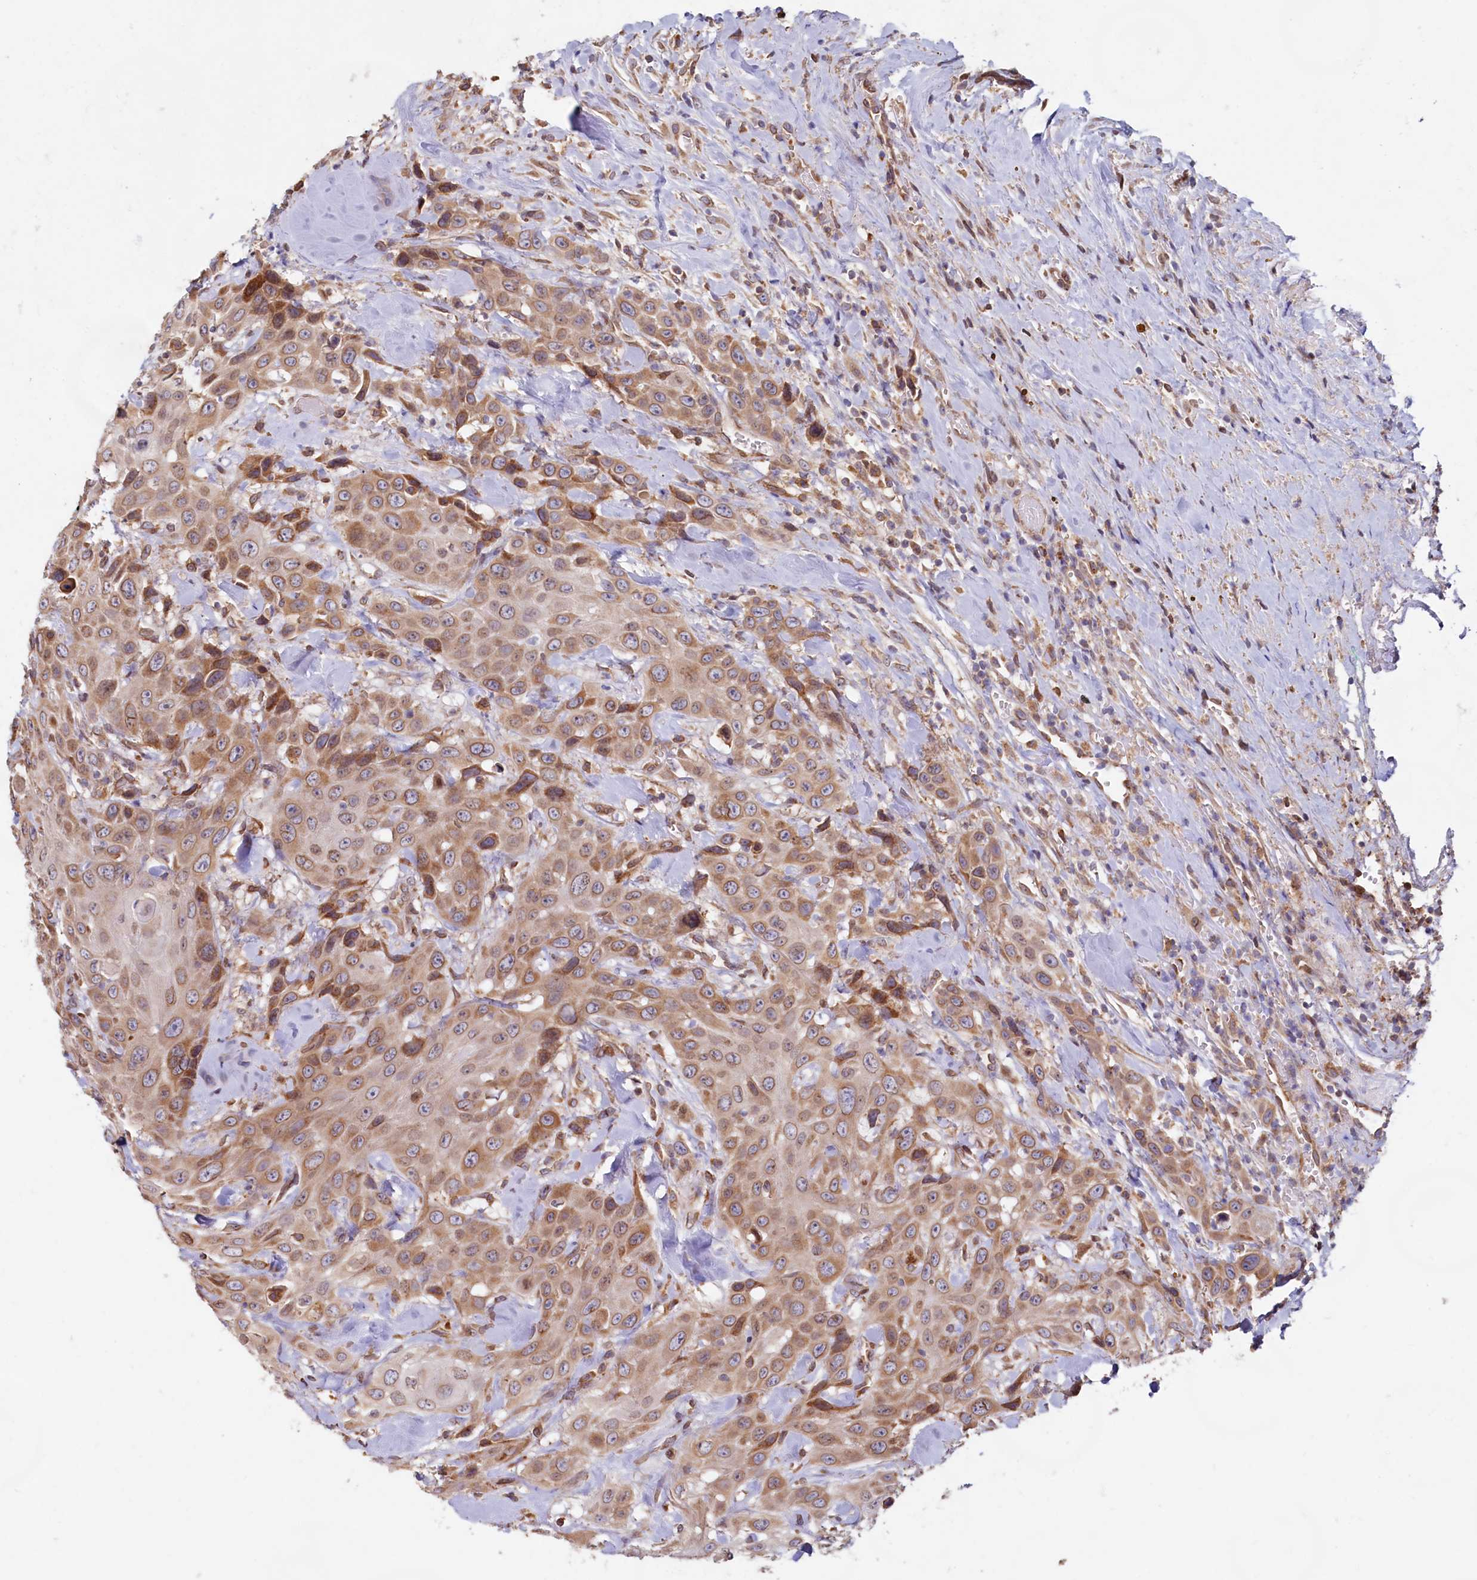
{"staining": {"intensity": "moderate", "quantity": ">75%", "location": "cytoplasmic/membranous"}, "tissue": "head and neck cancer", "cell_type": "Tumor cells", "image_type": "cancer", "snomed": [{"axis": "morphology", "description": "Squamous cell carcinoma, NOS"}, {"axis": "topography", "description": "Head-Neck"}], "caption": "This is an image of IHC staining of head and neck squamous cell carcinoma, which shows moderate staining in the cytoplasmic/membranous of tumor cells.", "gene": "TBC1D19", "patient": {"sex": "male", "age": 81}}